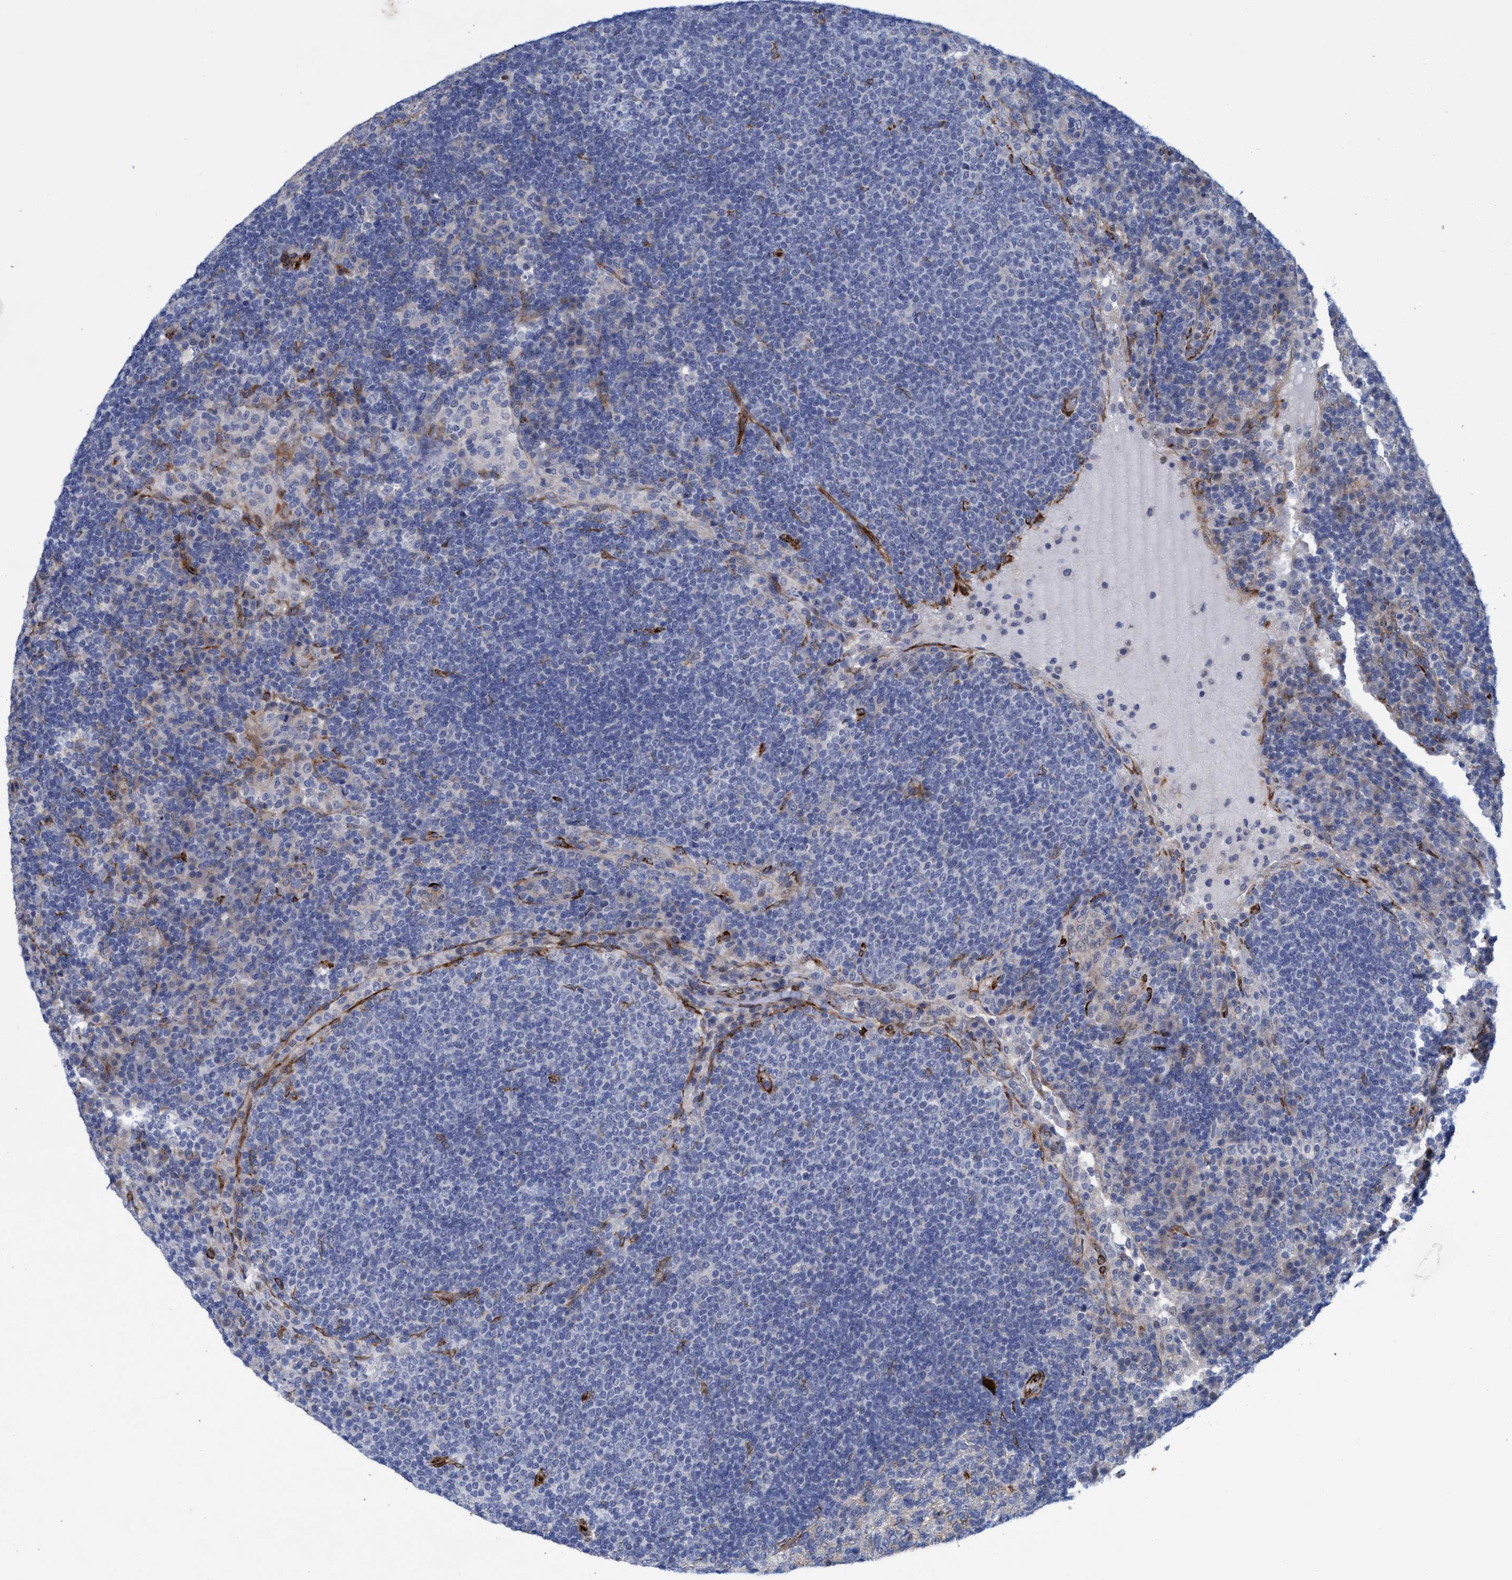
{"staining": {"intensity": "negative", "quantity": "none", "location": "none"}, "tissue": "lymph node", "cell_type": "Germinal center cells", "image_type": "normal", "snomed": [{"axis": "morphology", "description": "Normal tissue, NOS"}, {"axis": "topography", "description": "Lymph node"}], "caption": "The micrograph demonstrates no staining of germinal center cells in normal lymph node. (Brightfield microscopy of DAB immunohistochemistry at high magnification).", "gene": "SLC43A2", "patient": {"sex": "female", "age": 53}}